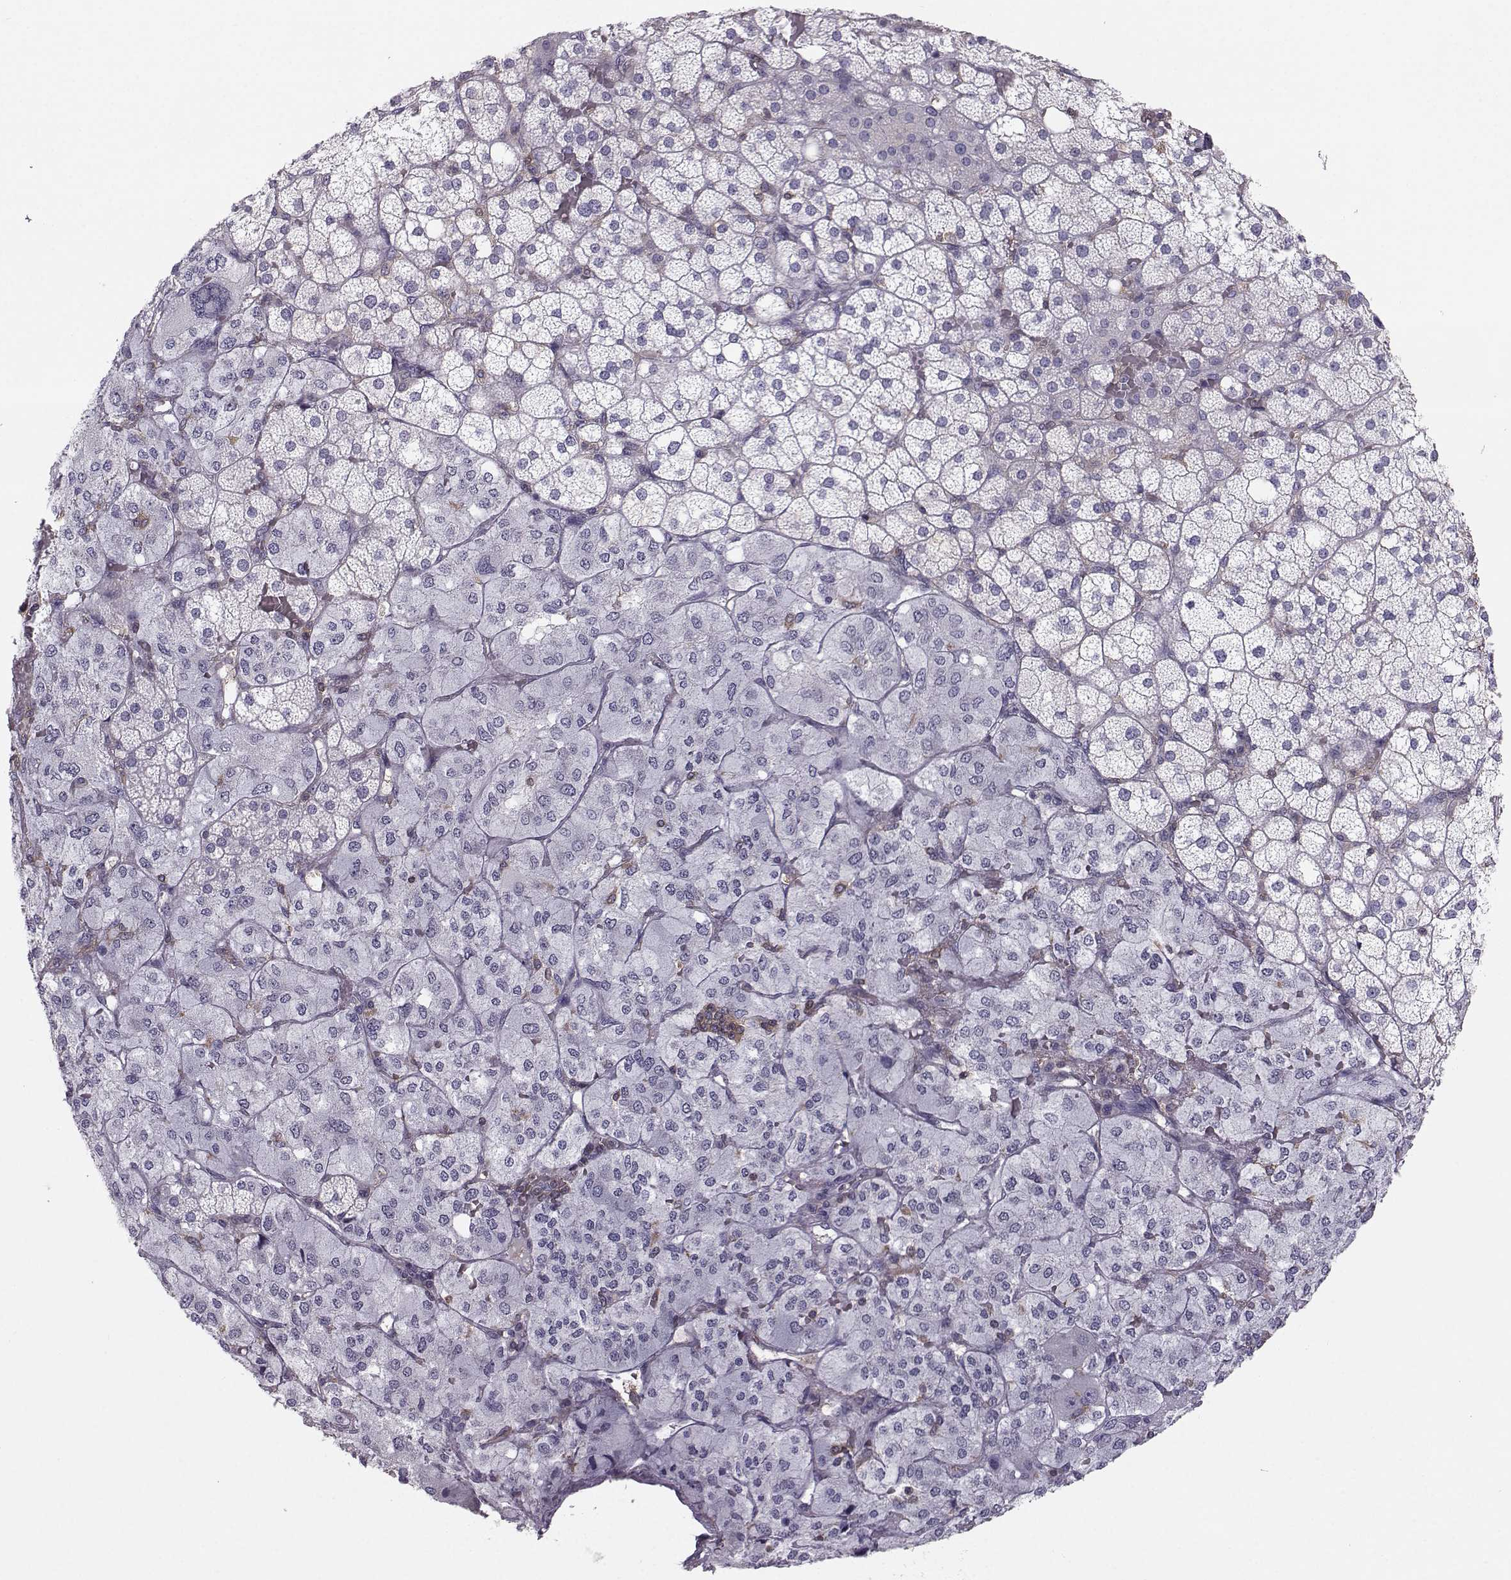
{"staining": {"intensity": "negative", "quantity": "none", "location": "none"}, "tissue": "adrenal gland", "cell_type": "Glandular cells", "image_type": "normal", "snomed": [{"axis": "morphology", "description": "Normal tissue, NOS"}, {"axis": "topography", "description": "Adrenal gland"}], "caption": "DAB immunohistochemical staining of unremarkable adrenal gland exhibits no significant expression in glandular cells. The staining is performed using DAB (3,3'-diaminobenzidine) brown chromogen with nuclei counter-stained in using hematoxylin.", "gene": "ZBTB32", "patient": {"sex": "male", "age": 53}}